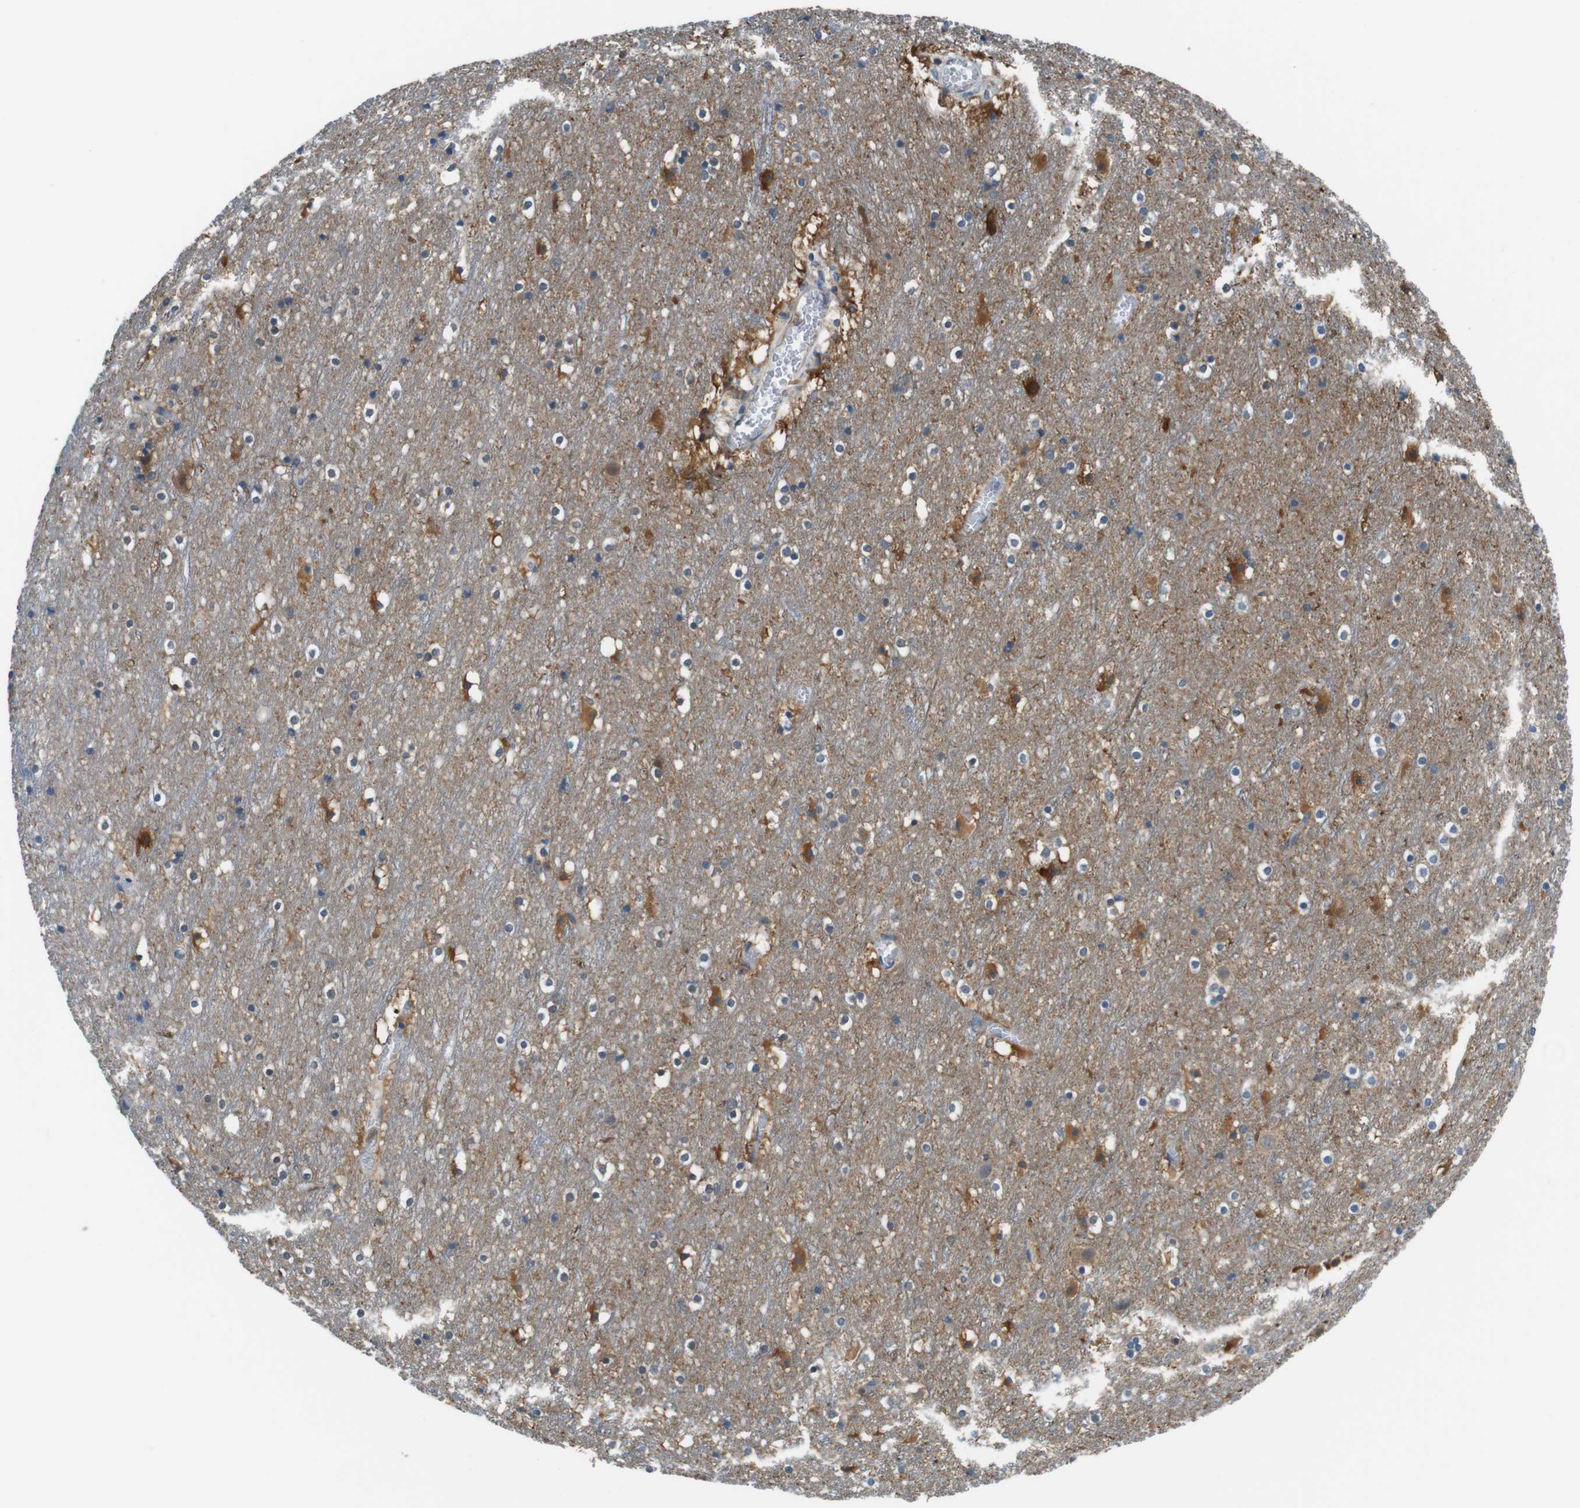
{"staining": {"intensity": "negative", "quantity": "none", "location": "none"}, "tissue": "cerebral cortex", "cell_type": "Endothelial cells", "image_type": "normal", "snomed": [{"axis": "morphology", "description": "Normal tissue, NOS"}, {"axis": "topography", "description": "Cerebral cortex"}], "caption": "Benign cerebral cortex was stained to show a protein in brown. There is no significant staining in endothelial cells.", "gene": "NANOS2", "patient": {"sex": "male", "age": 45}}